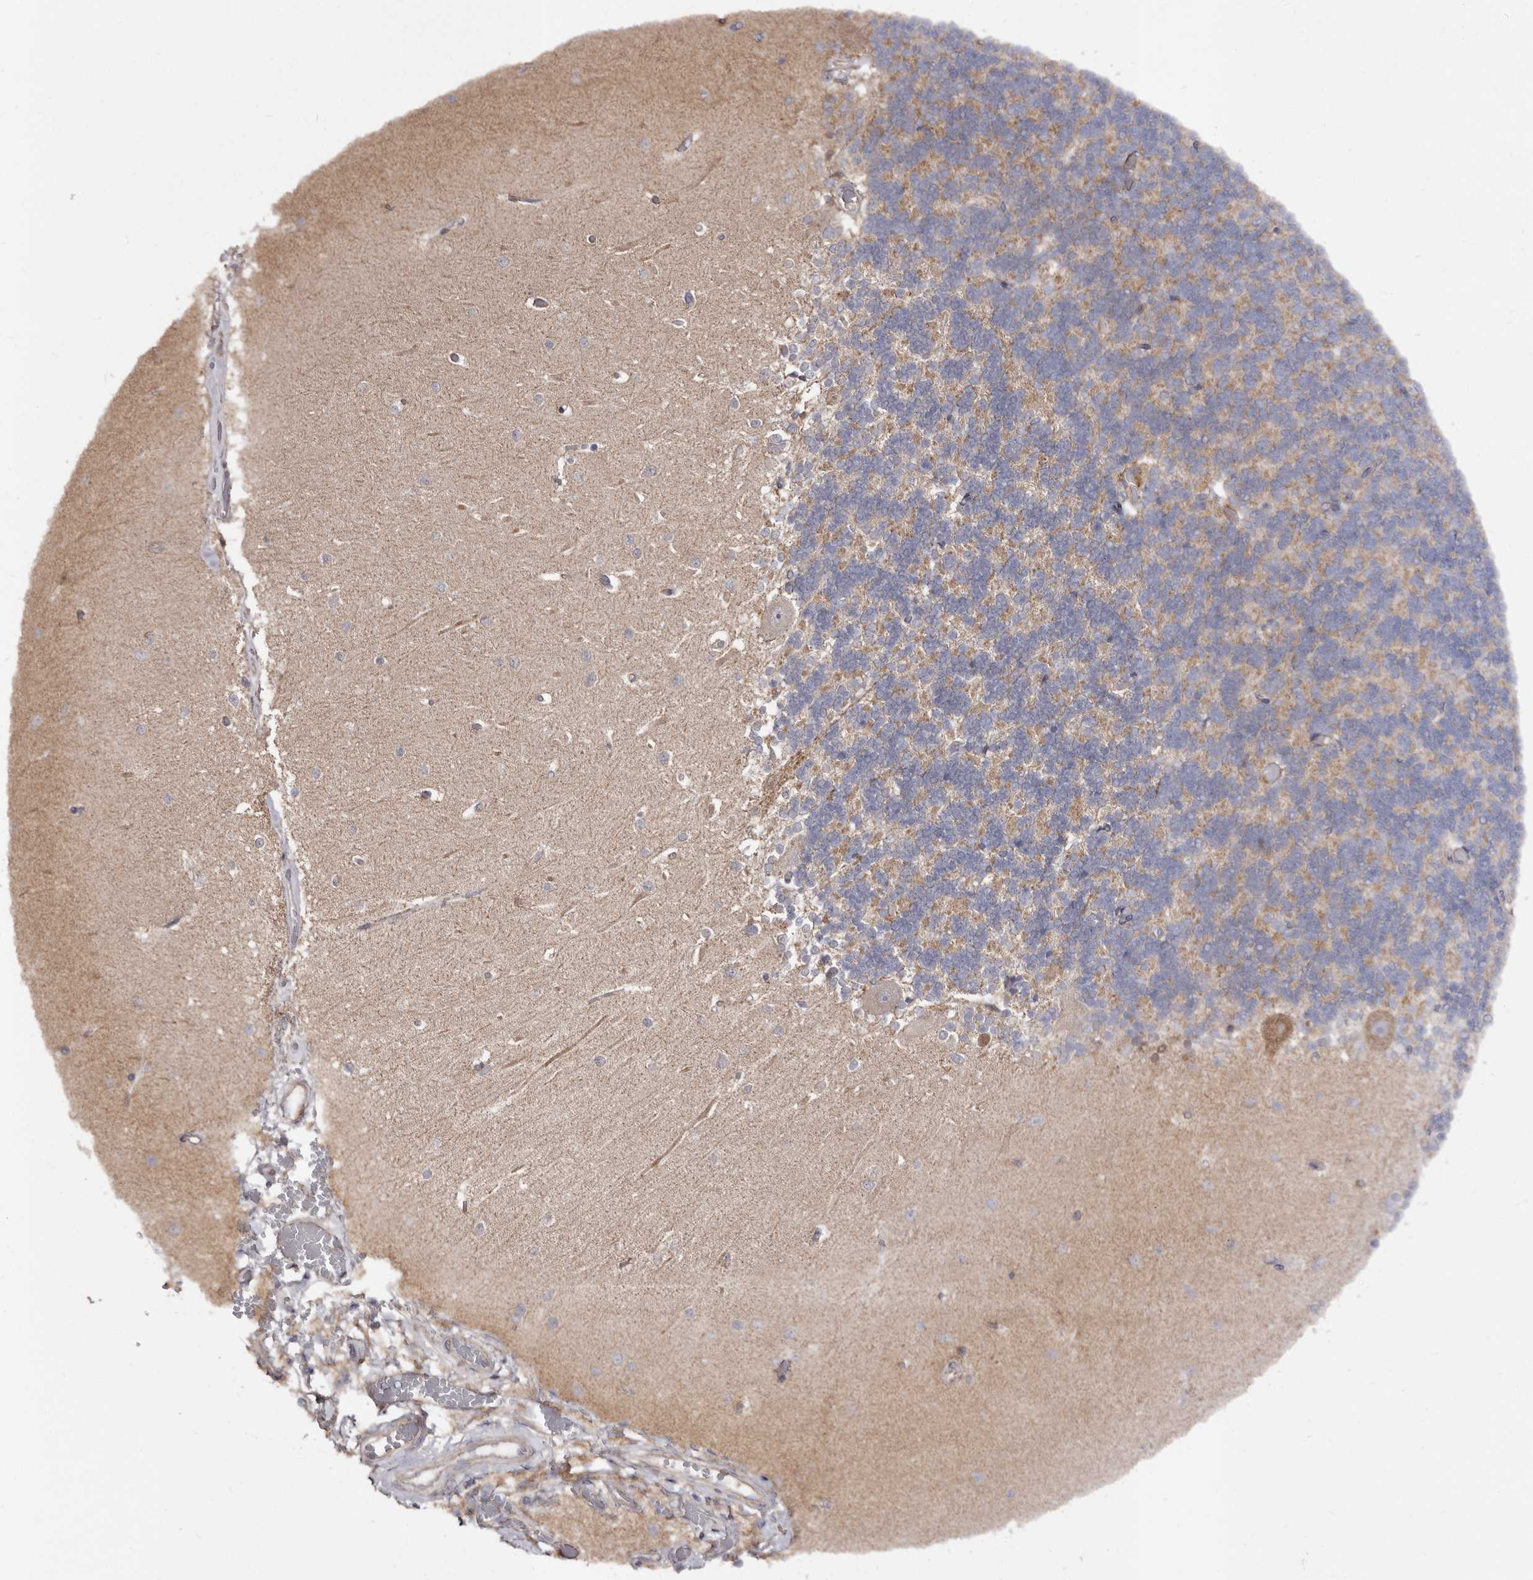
{"staining": {"intensity": "moderate", "quantity": "25%-75%", "location": "cytoplasmic/membranous"}, "tissue": "cerebellum", "cell_type": "Cells in granular layer", "image_type": "normal", "snomed": [{"axis": "morphology", "description": "Normal tissue, NOS"}, {"axis": "topography", "description": "Cerebellum"}], "caption": "Immunohistochemistry (IHC) of benign human cerebellum reveals medium levels of moderate cytoplasmic/membranous positivity in about 25%-75% of cells in granular layer.", "gene": "MACC1", "patient": {"sex": "male", "age": 37}}